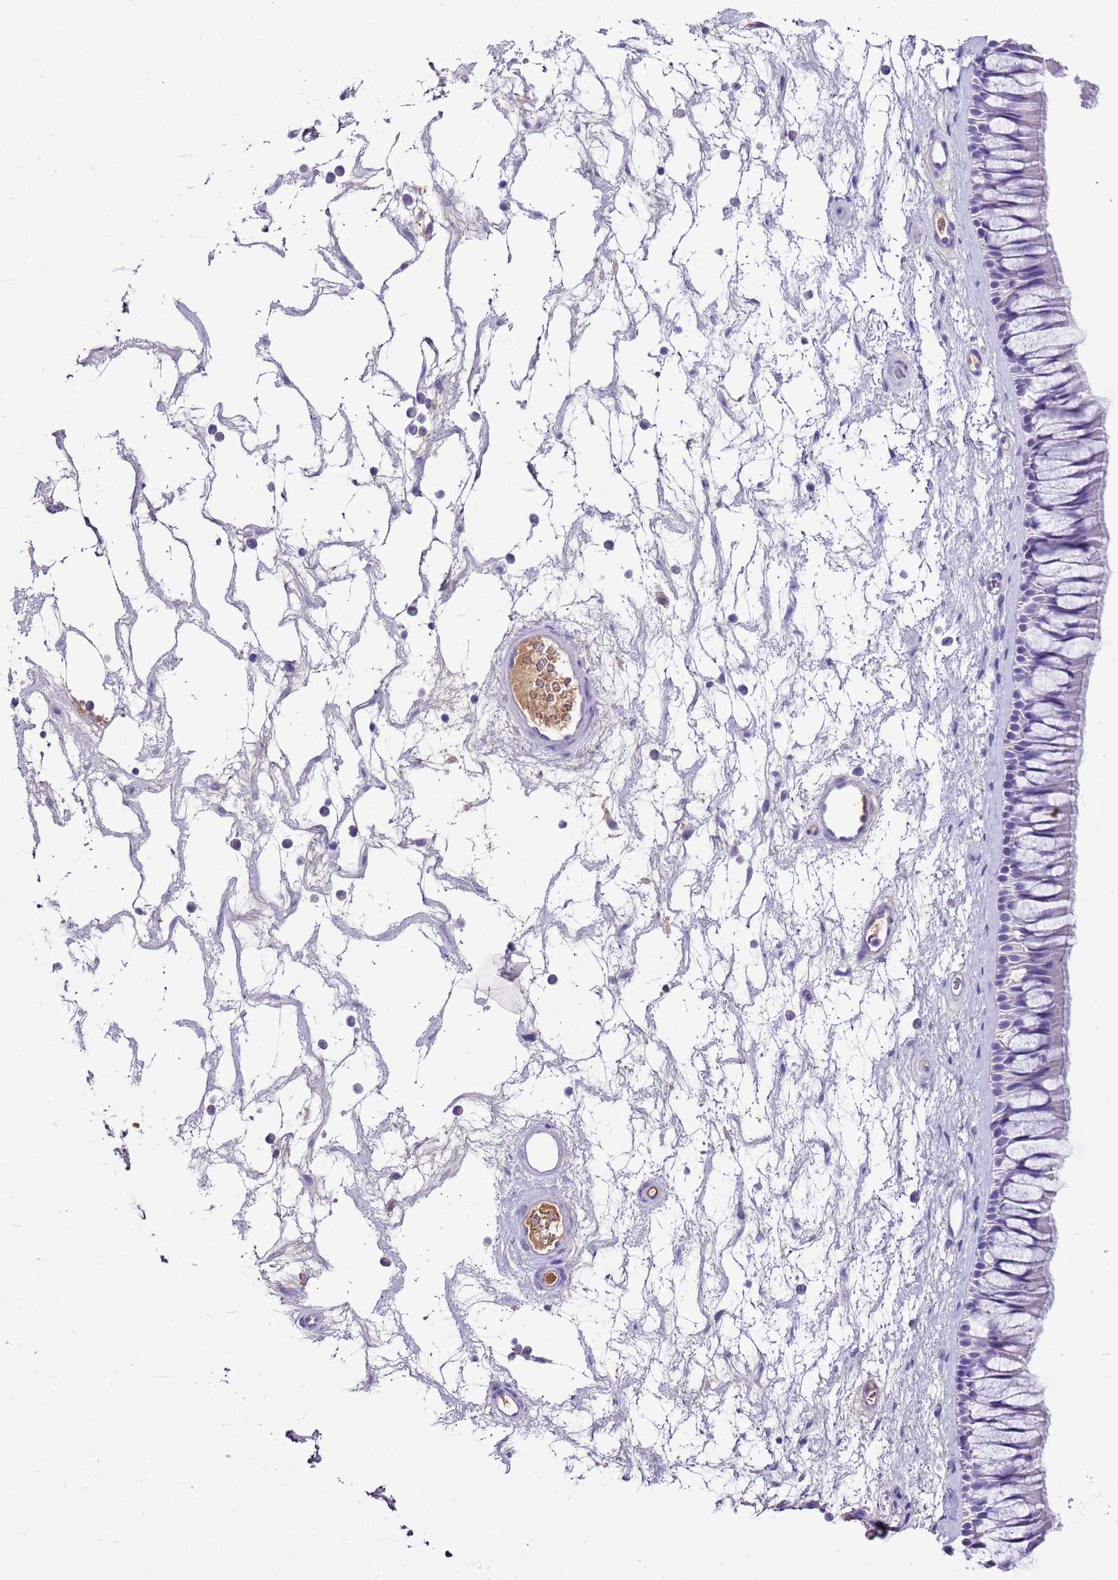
{"staining": {"intensity": "negative", "quantity": "none", "location": "none"}, "tissue": "nasopharynx", "cell_type": "Respiratory epithelial cells", "image_type": "normal", "snomed": [{"axis": "morphology", "description": "Normal tissue, NOS"}, {"axis": "topography", "description": "Nasopharynx"}], "caption": "Immunohistochemistry histopathology image of normal nasopharynx stained for a protein (brown), which shows no expression in respiratory epithelial cells. The staining is performed using DAB brown chromogen with nuclei counter-stained in using hematoxylin.", "gene": "IGKV3", "patient": {"sex": "male", "age": 64}}